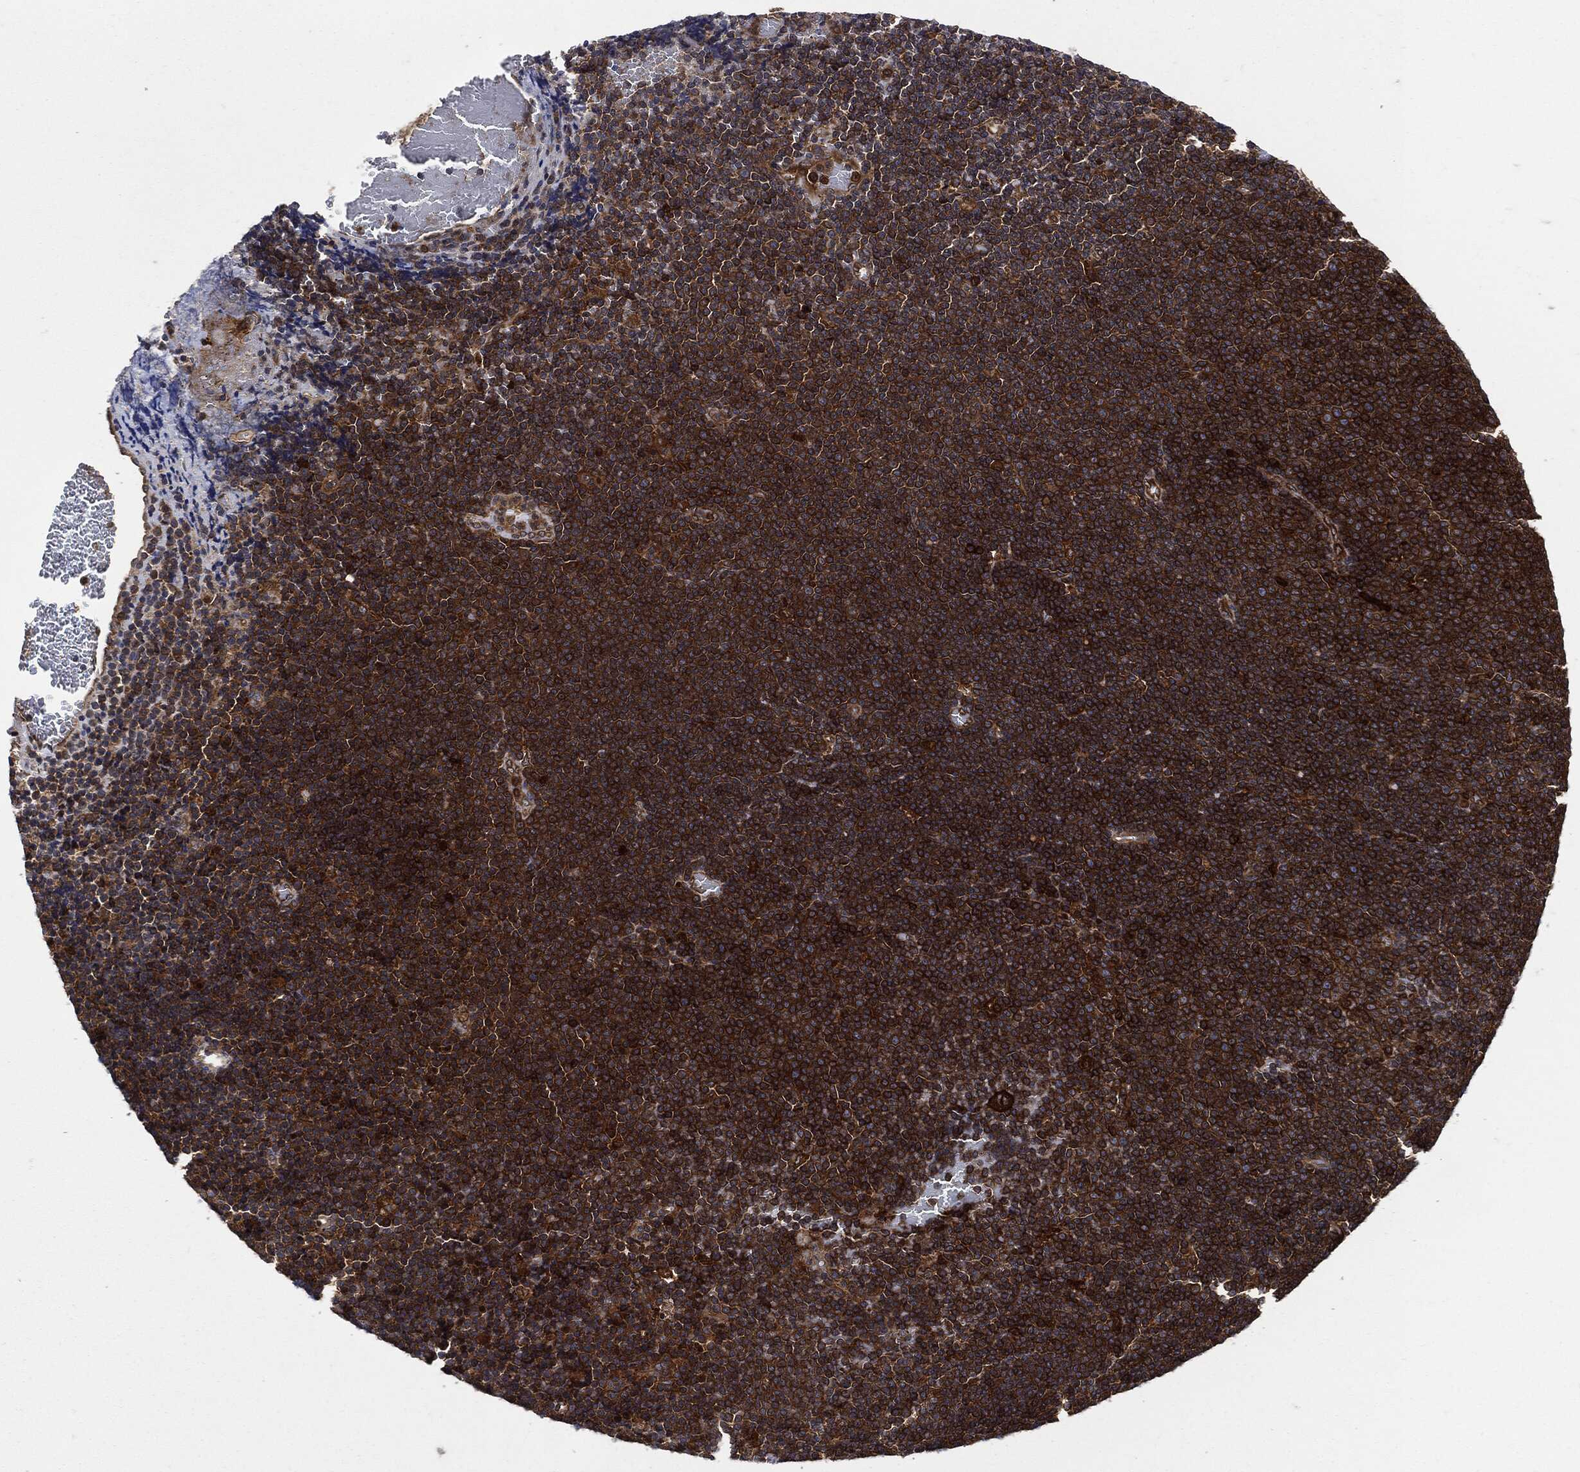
{"staining": {"intensity": "strong", "quantity": ">75%", "location": "cytoplasmic/membranous"}, "tissue": "lymphoma", "cell_type": "Tumor cells", "image_type": "cancer", "snomed": [{"axis": "morphology", "description": "Malignant lymphoma, non-Hodgkin's type, Low grade"}, {"axis": "topography", "description": "Brain"}], "caption": "Malignant lymphoma, non-Hodgkin's type (low-grade) stained for a protein (brown) displays strong cytoplasmic/membranous positive expression in approximately >75% of tumor cells.", "gene": "XPNPEP1", "patient": {"sex": "female", "age": 66}}